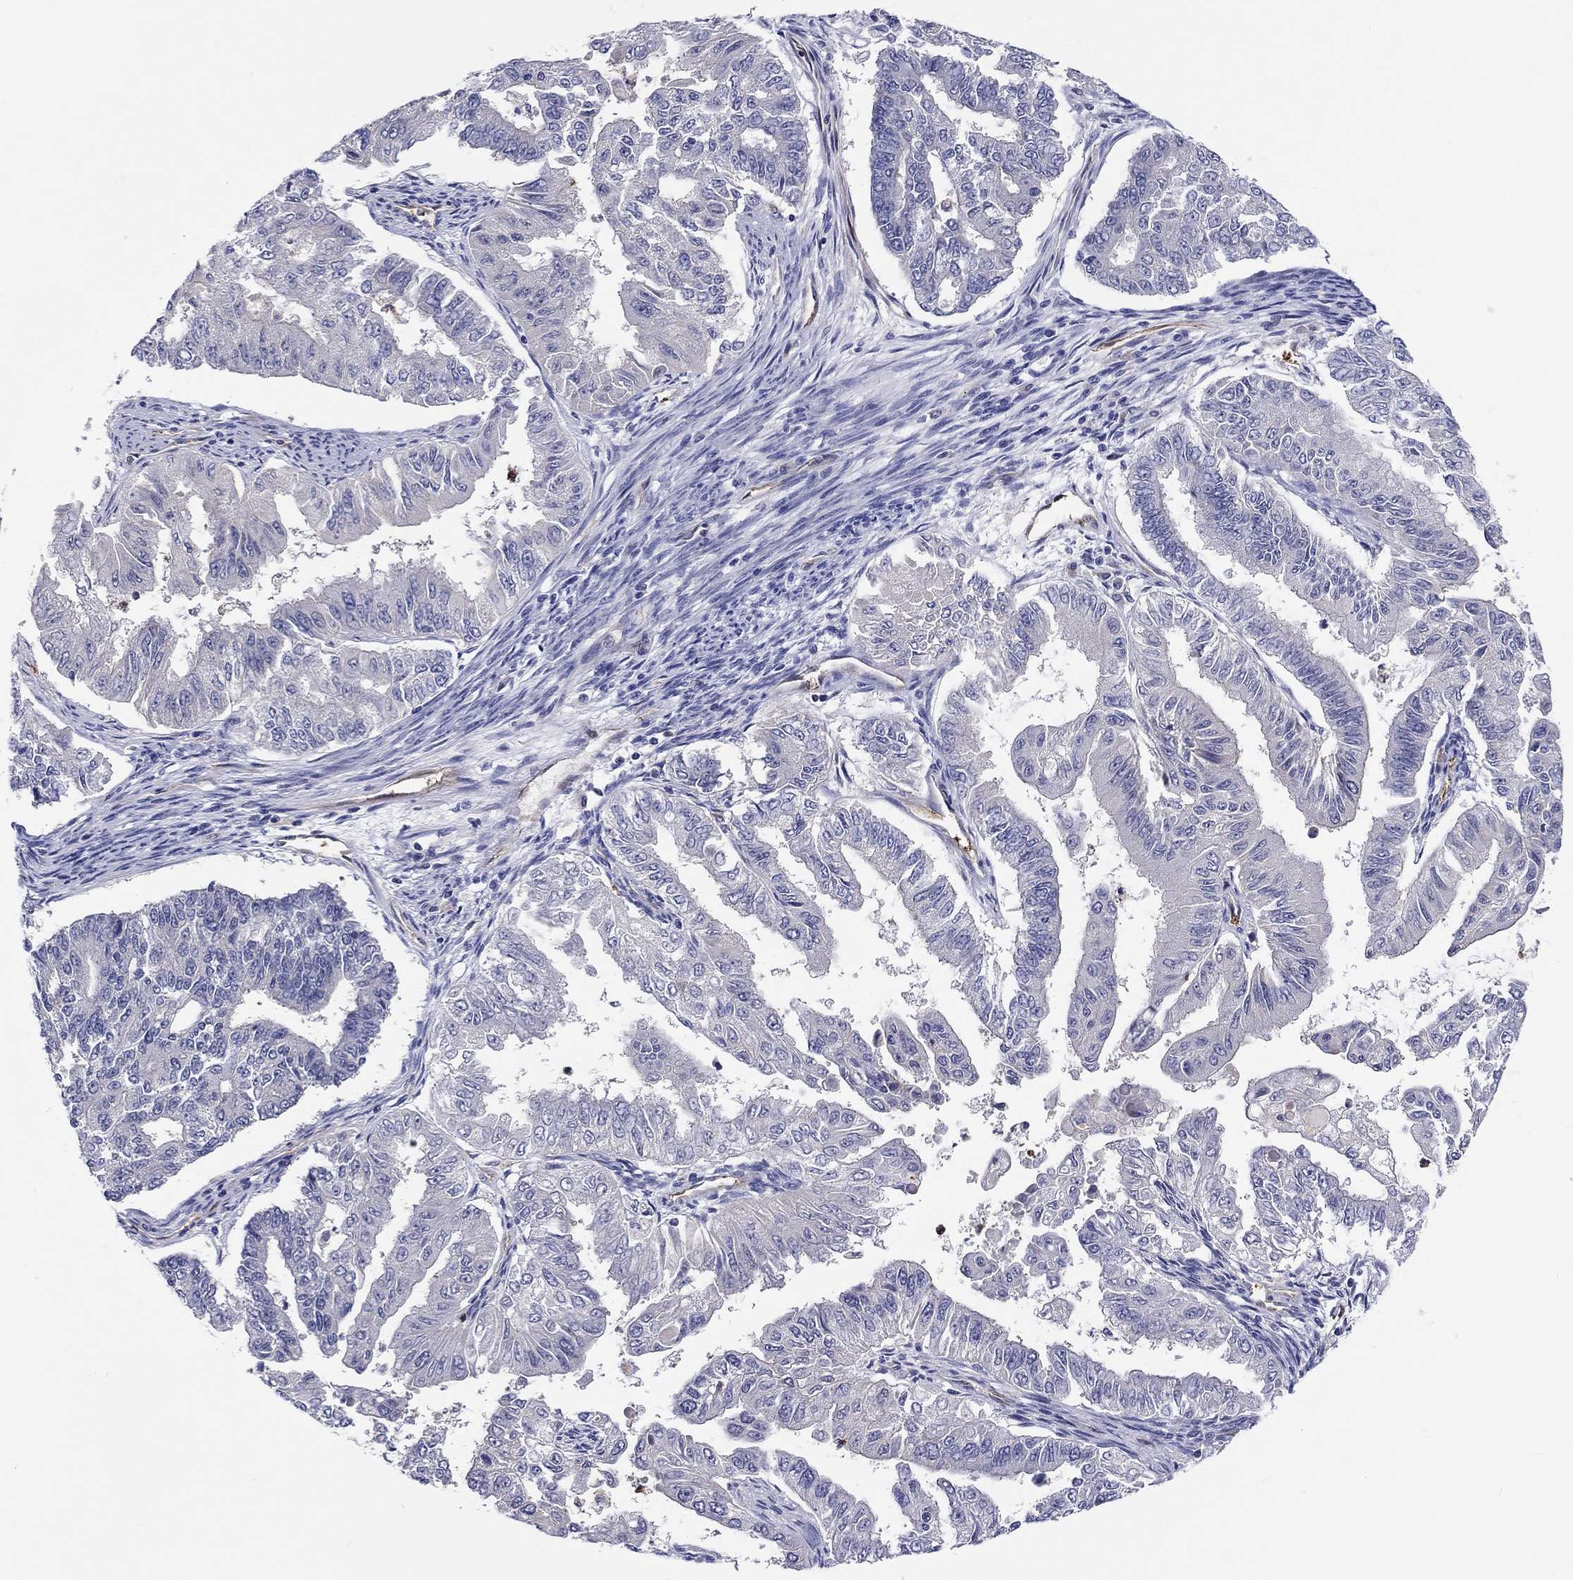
{"staining": {"intensity": "negative", "quantity": "none", "location": "none"}, "tissue": "endometrial cancer", "cell_type": "Tumor cells", "image_type": "cancer", "snomed": [{"axis": "morphology", "description": "Adenocarcinoma, NOS"}, {"axis": "topography", "description": "Uterus"}], "caption": "Tumor cells show no significant expression in endometrial adenocarcinoma. The staining was performed using DAB to visualize the protein expression in brown, while the nuclei were stained in blue with hematoxylin (Magnification: 20x).", "gene": "ABCG4", "patient": {"sex": "female", "age": 59}}